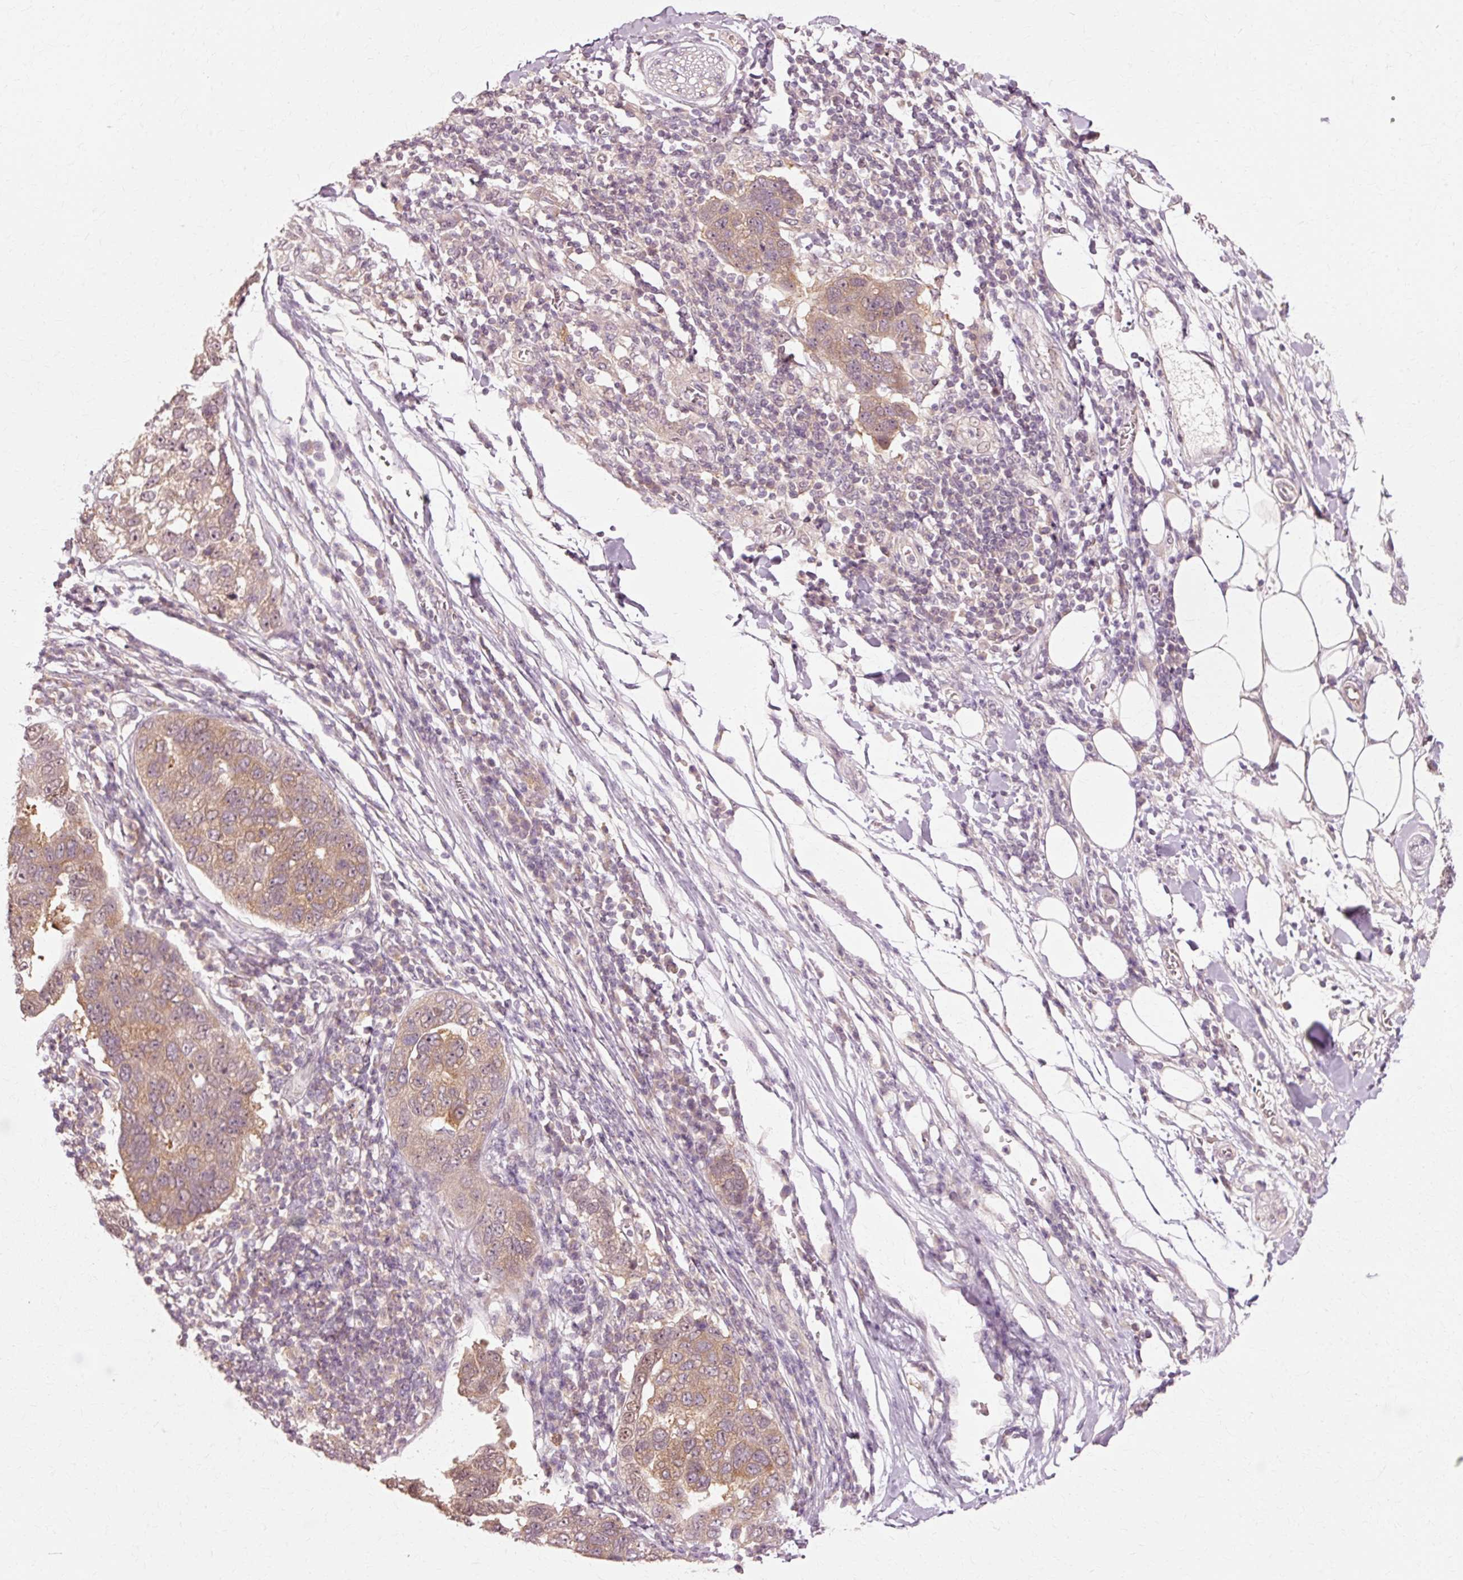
{"staining": {"intensity": "moderate", "quantity": "25%-75%", "location": "cytoplasmic/membranous"}, "tissue": "pancreatic cancer", "cell_type": "Tumor cells", "image_type": "cancer", "snomed": [{"axis": "morphology", "description": "Adenocarcinoma, NOS"}, {"axis": "topography", "description": "Pancreas"}], "caption": "There is medium levels of moderate cytoplasmic/membranous positivity in tumor cells of adenocarcinoma (pancreatic), as demonstrated by immunohistochemical staining (brown color).", "gene": "RGPD5", "patient": {"sex": "female", "age": 61}}